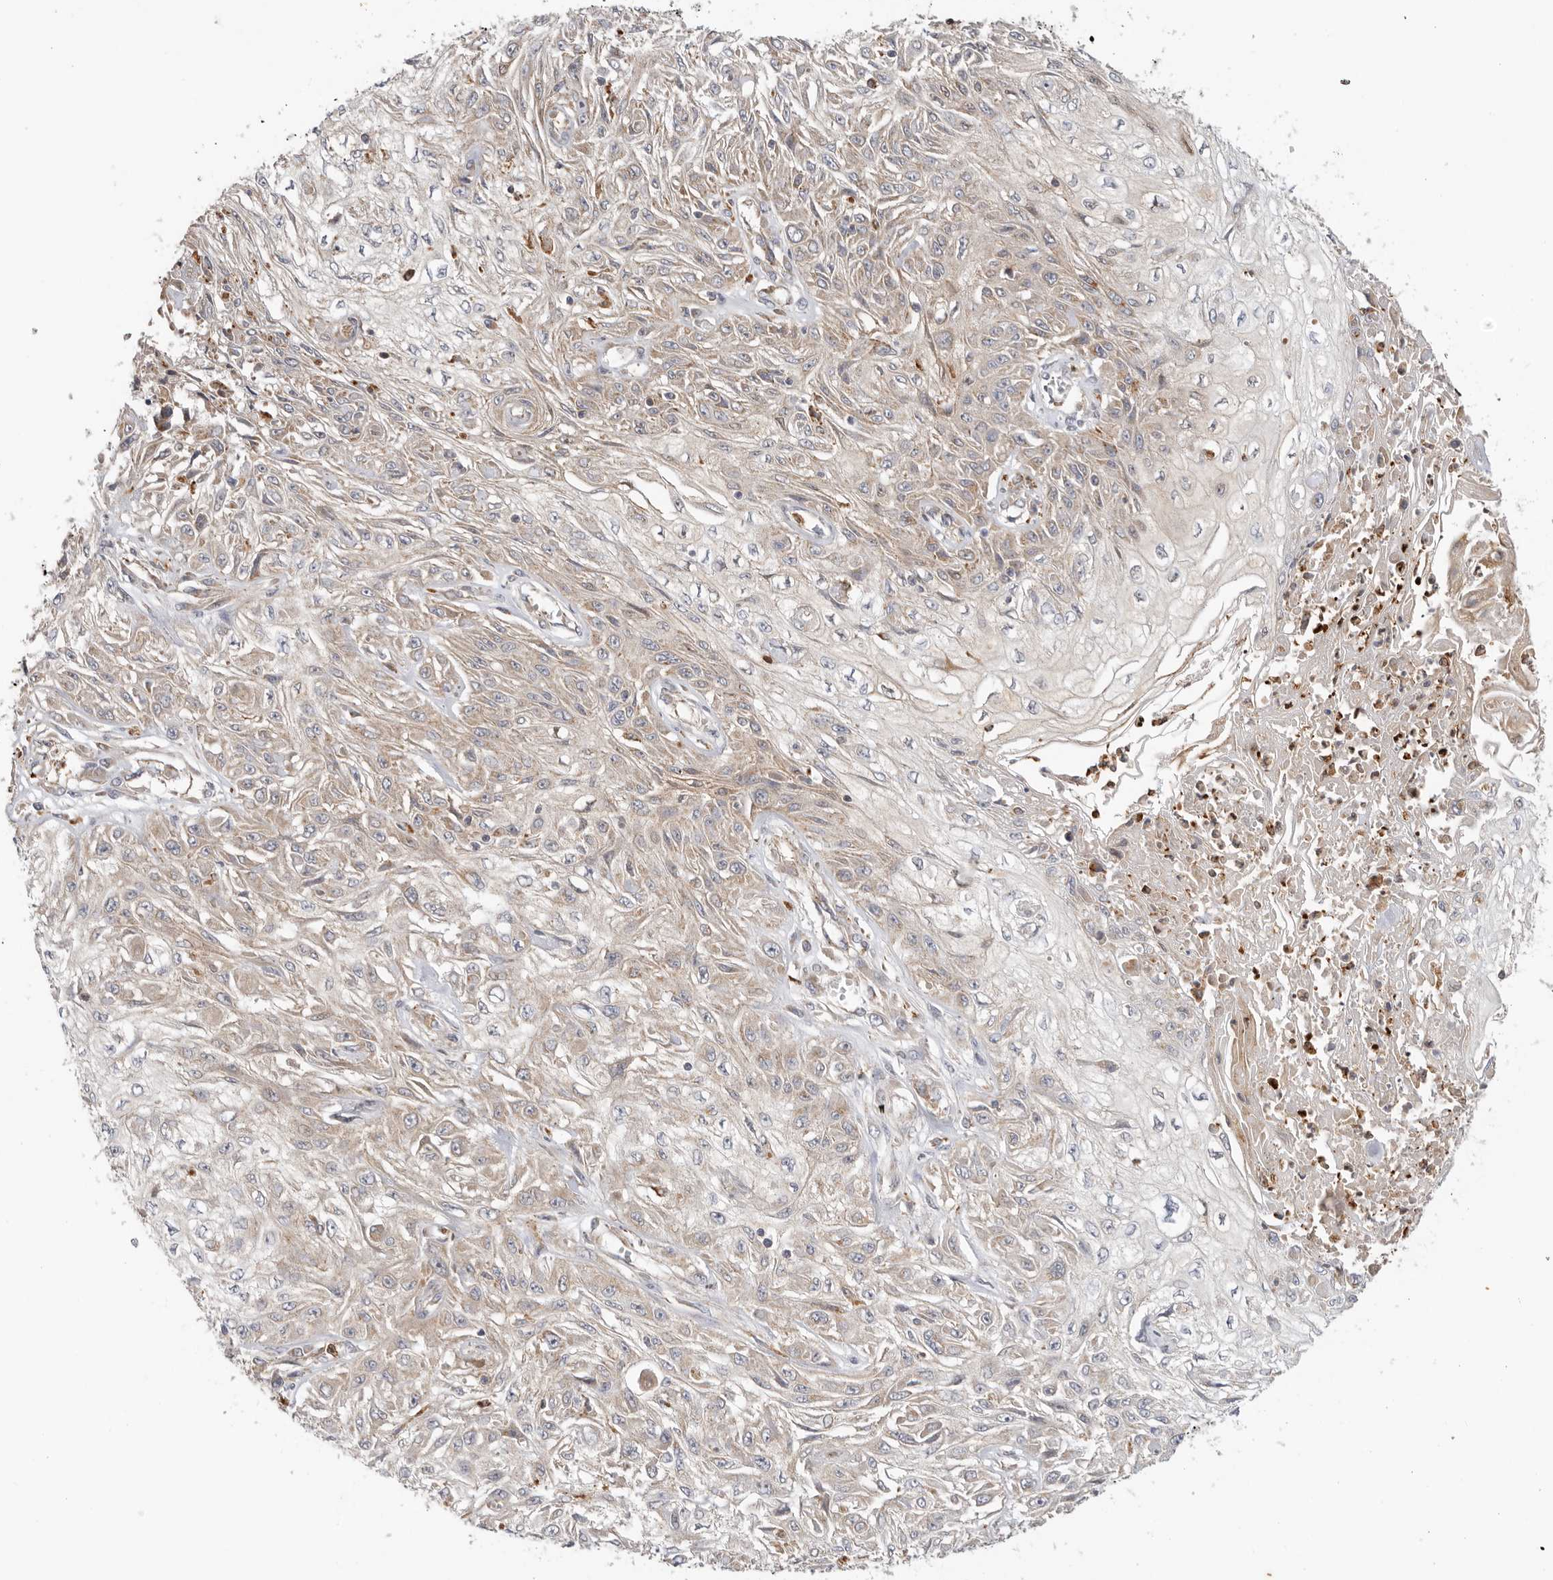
{"staining": {"intensity": "weak", "quantity": "<25%", "location": "cytoplasmic/membranous"}, "tissue": "skin cancer", "cell_type": "Tumor cells", "image_type": "cancer", "snomed": [{"axis": "morphology", "description": "Squamous cell carcinoma, NOS"}, {"axis": "morphology", "description": "Squamous cell carcinoma, metastatic, NOS"}, {"axis": "topography", "description": "Skin"}, {"axis": "topography", "description": "Lymph node"}], "caption": "Protein analysis of skin cancer (squamous cell carcinoma) reveals no significant positivity in tumor cells. (IHC, brightfield microscopy, high magnification).", "gene": "GNE", "patient": {"sex": "male", "age": 75}}